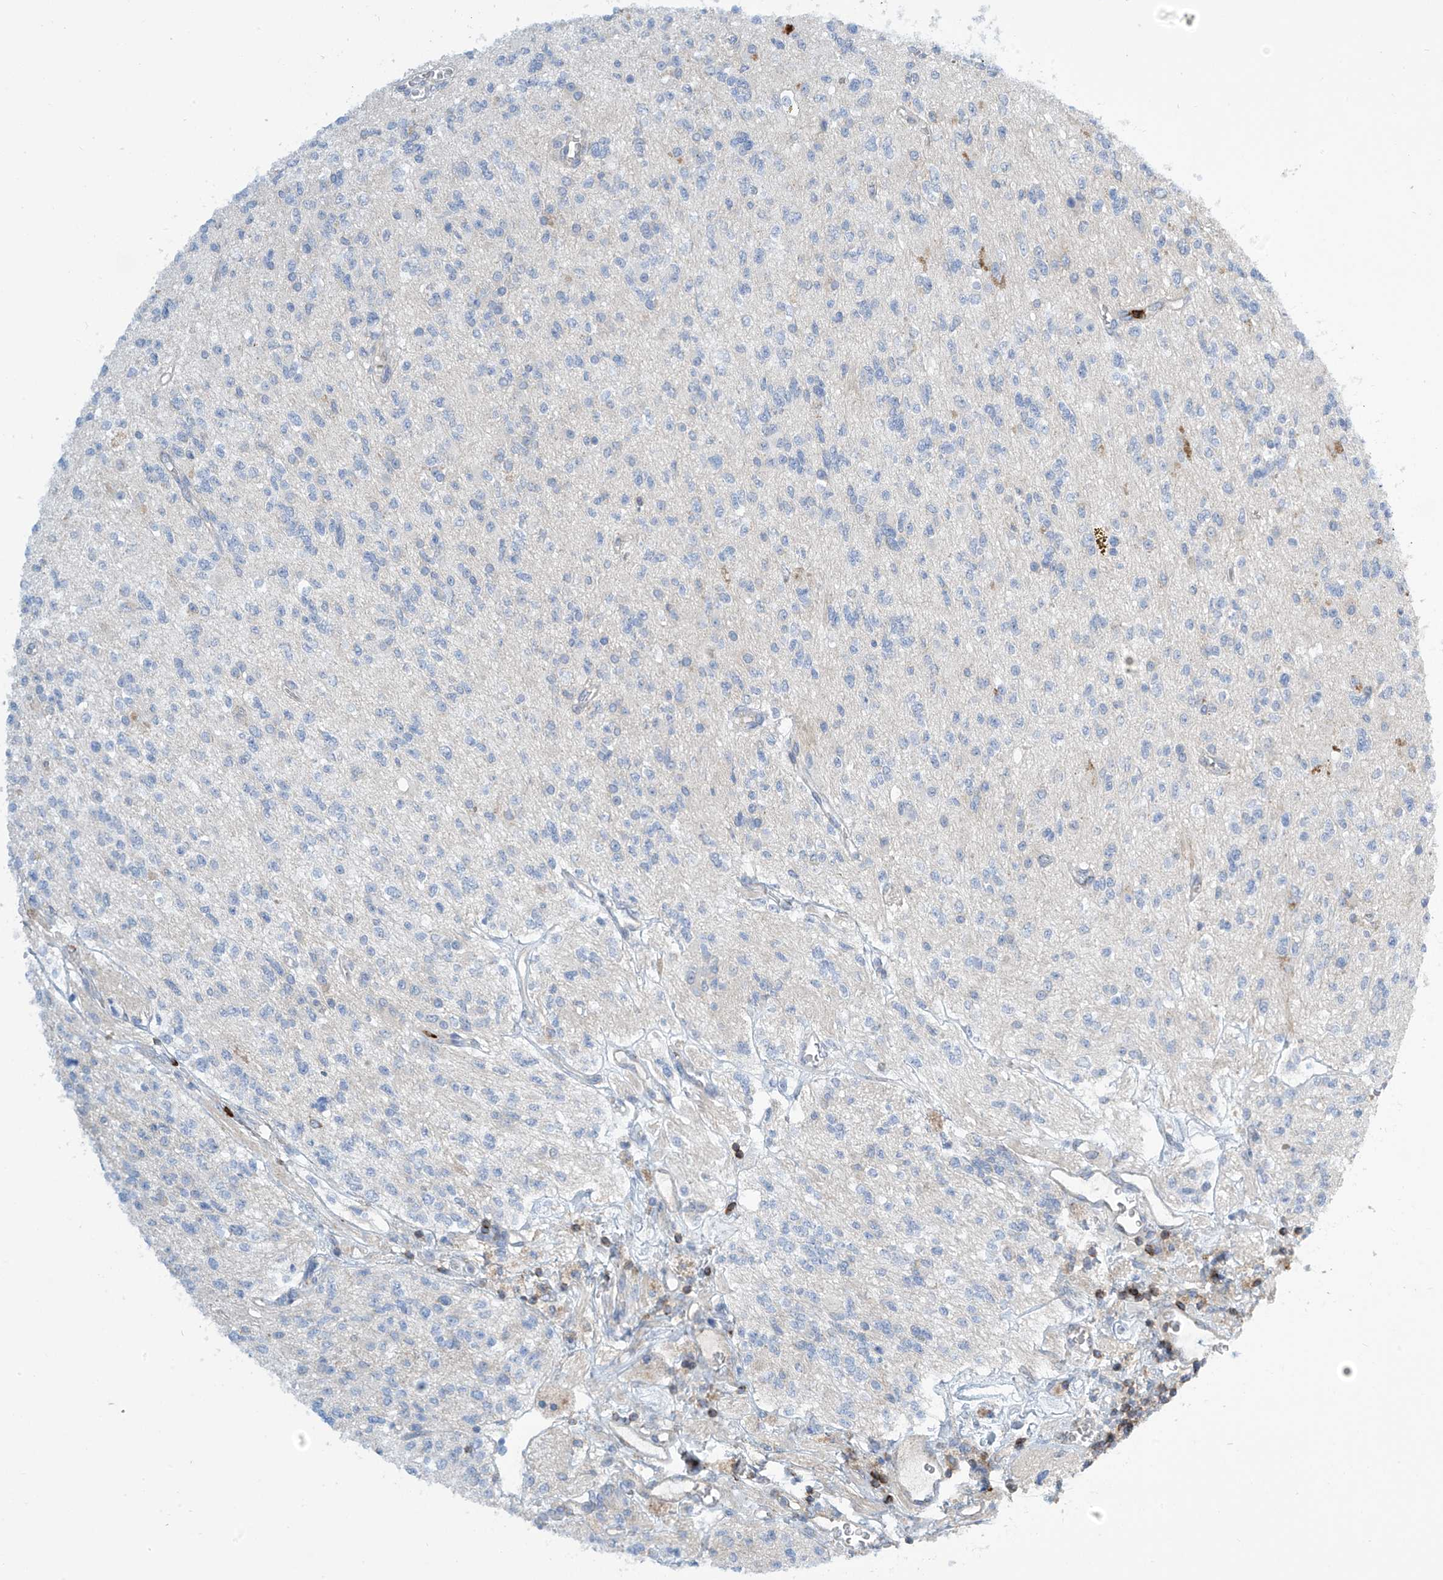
{"staining": {"intensity": "negative", "quantity": "none", "location": "none"}, "tissue": "glioma", "cell_type": "Tumor cells", "image_type": "cancer", "snomed": [{"axis": "morphology", "description": "Glioma, malignant, High grade"}, {"axis": "topography", "description": "Brain"}], "caption": "The photomicrograph shows no staining of tumor cells in high-grade glioma (malignant).", "gene": "IBA57", "patient": {"sex": "male", "age": 34}}